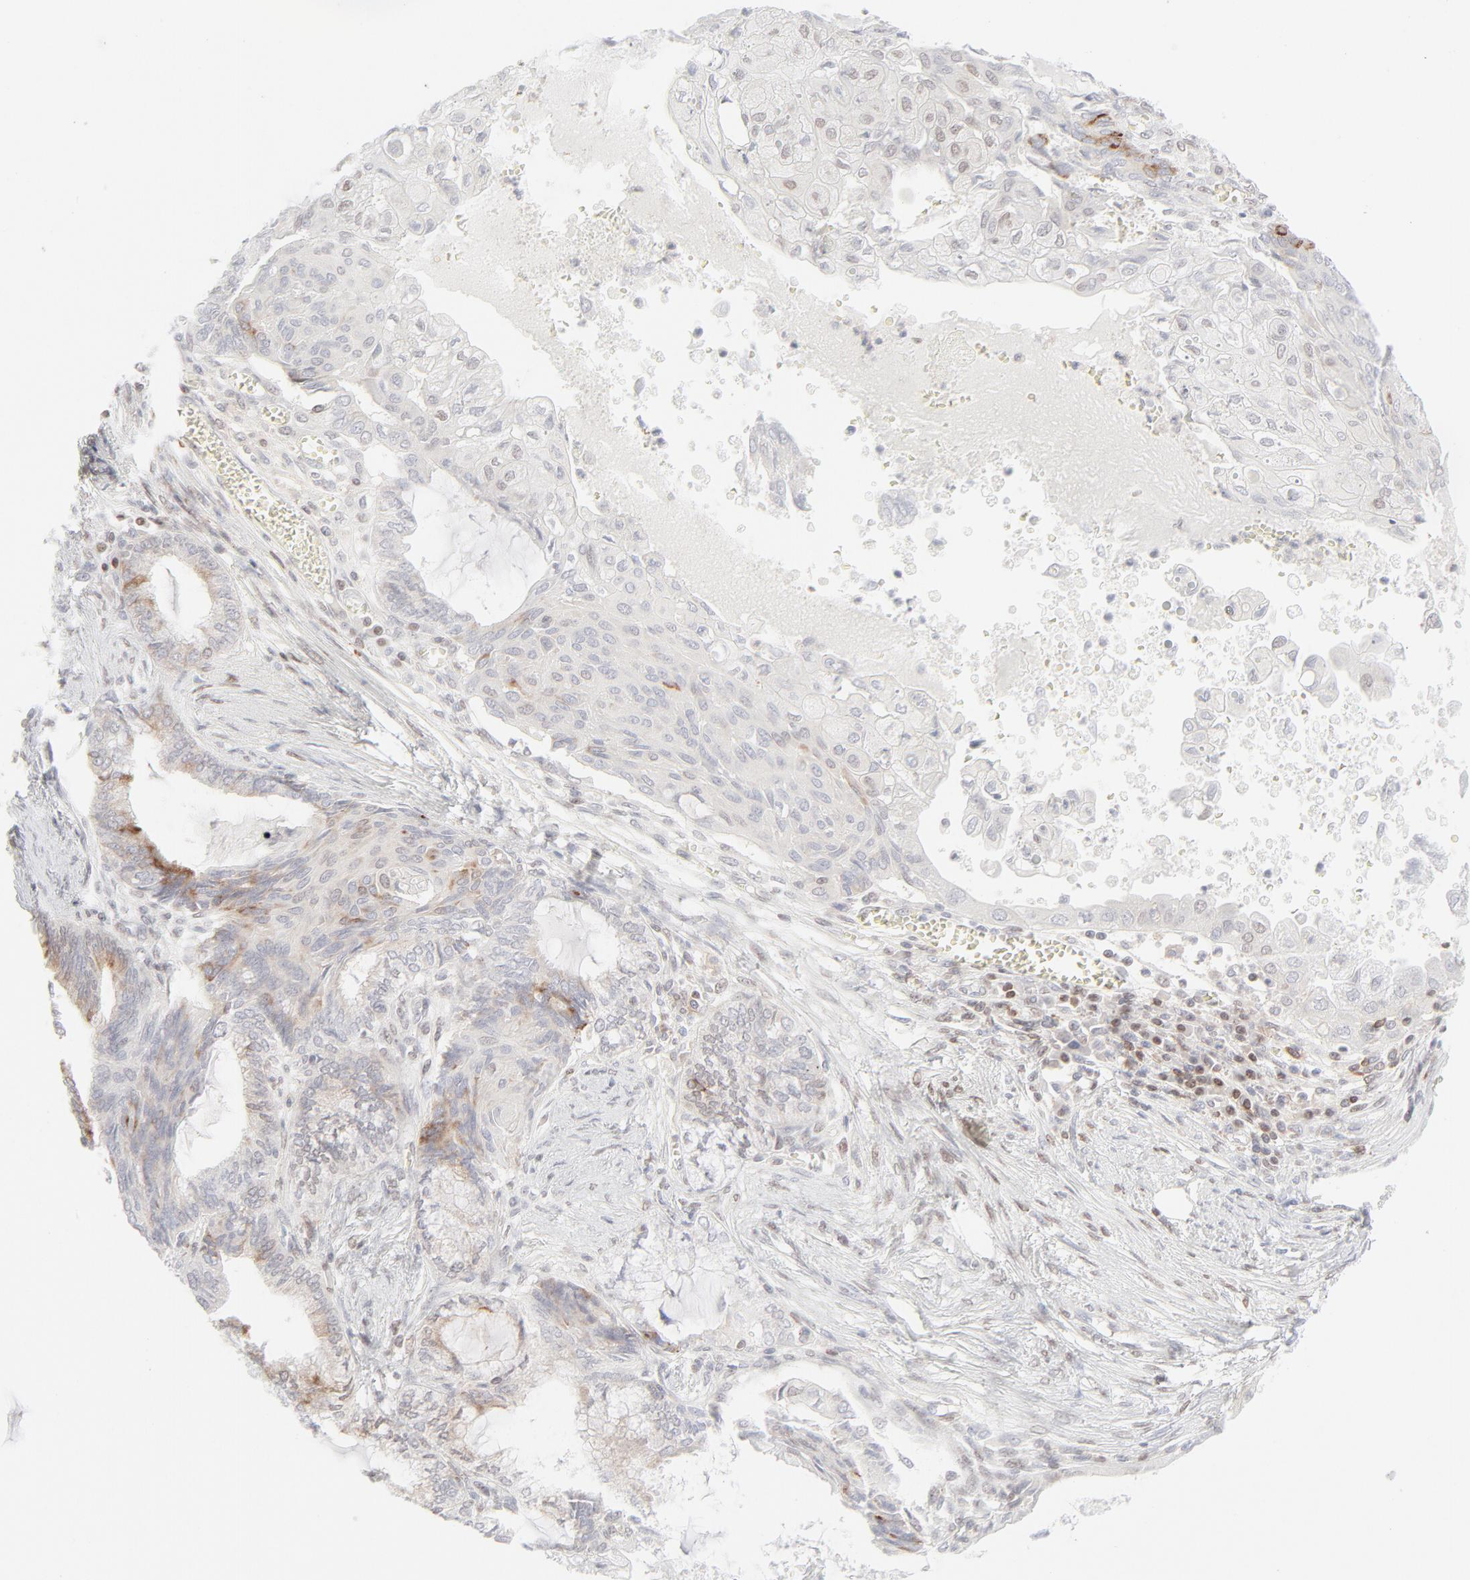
{"staining": {"intensity": "moderate", "quantity": "<25%", "location": "cytoplasmic/membranous"}, "tissue": "endometrial cancer", "cell_type": "Tumor cells", "image_type": "cancer", "snomed": [{"axis": "morphology", "description": "Adenocarcinoma, NOS"}, {"axis": "topography", "description": "Endometrium"}], "caption": "Protein expression analysis of endometrial cancer (adenocarcinoma) demonstrates moderate cytoplasmic/membranous staining in about <25% of tumor cells. The staining was performed using DAB (3,3'-diaminobenzidine) to visualize the protein expression in brown, while the nuclei were stained in blue with hematoxylin (Magnification: 20x).", "gene": "PRKCB", "patient": {"sex": "female", "age": 79}}